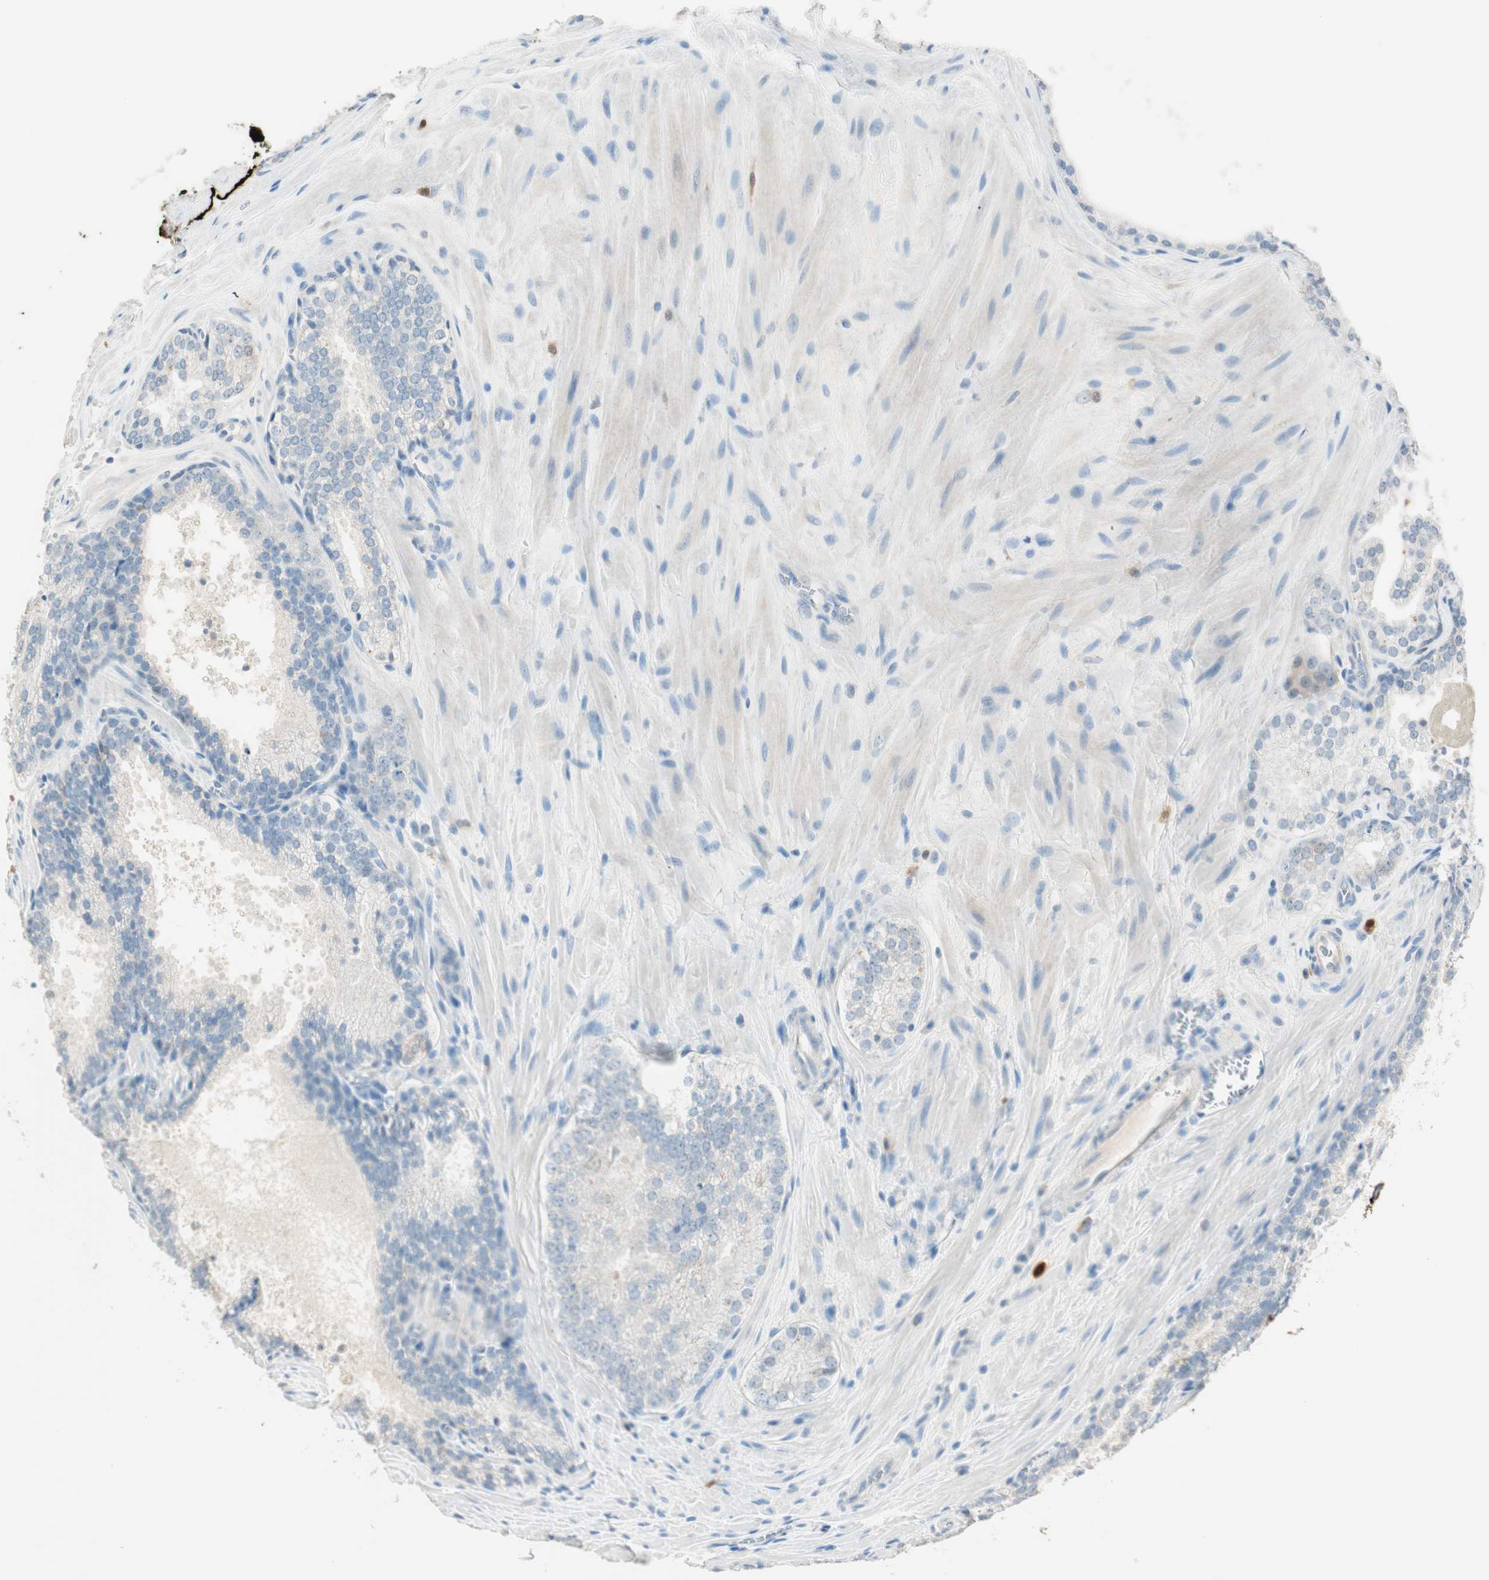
{"staining": {"intensity": "weak", "quantity": "25%-75%", "location": "cytoplasmic/membranous"}, "tissue": "prostate cancer", "cell_type": "Tumor cells", "image_type": "cancer", "snomed": [{"axis": "morphology", "description": "Adenocarcinoma, Low grade"}, {"axis": "topography", "description": "Prostate"}], "caption": "A high-resolution image shows IHC staining of prostate adenocarcinoma (low-grade), which reveals weak cytoplasmic/membranous expression in approximately 25%-75% of tumor cells. Immunohistochemistry (ihc) stains the protein of interest in brown and the nuclei are stained blue.", "gene": "HPGD", "patient": {"sex": "male", "age": 60}}